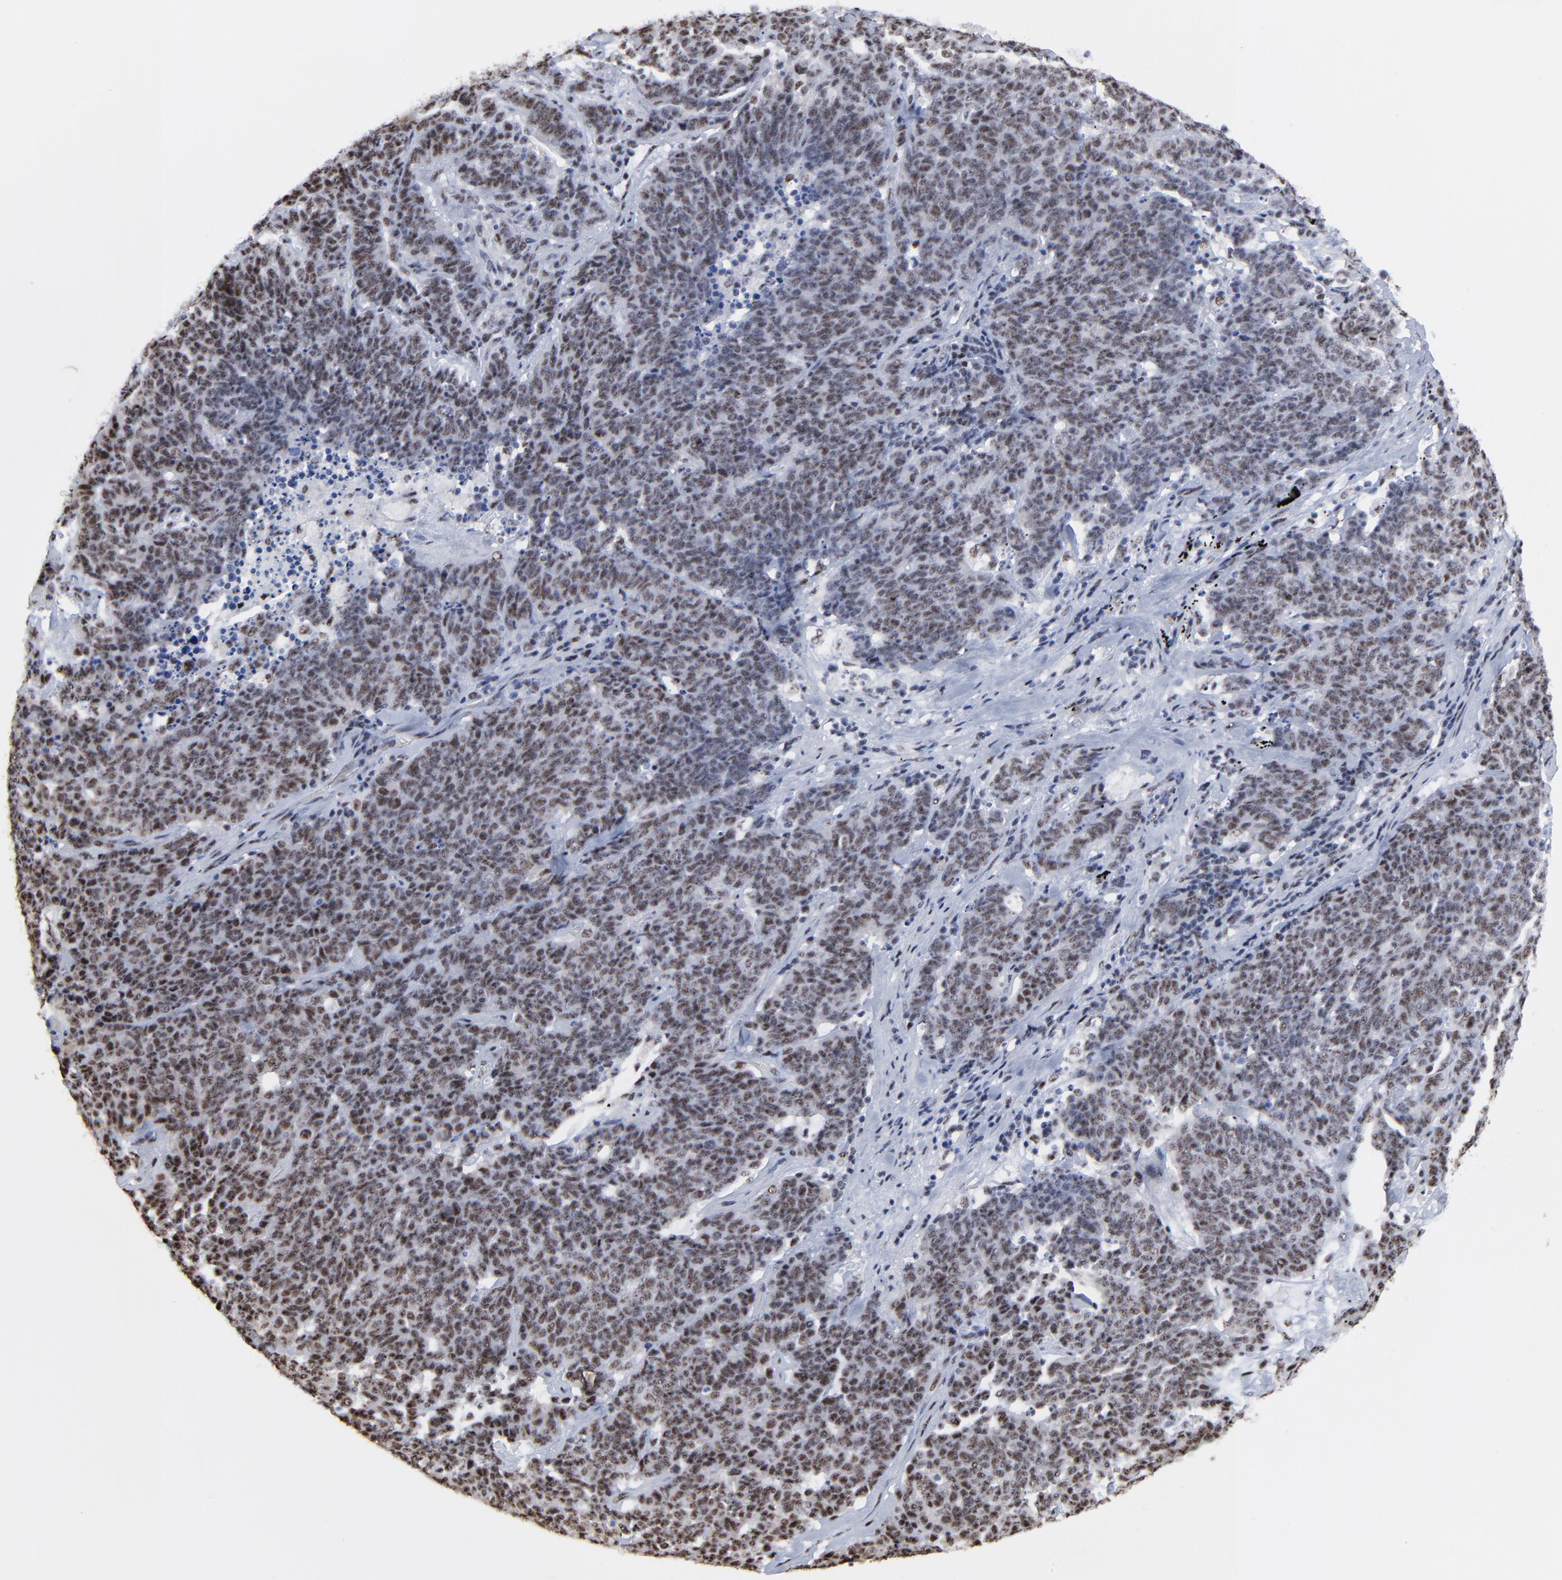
{"staining": {"intensity": "weak", "quantity": ">75%", "location": "nuclear"}, "tissue": "lung cancer", "cell_type": "Tumor cells", "image_type": "cancer", "snomed": [{"axis": "morphology", "description": "Neoplasm, malignant, NOS"}, {"axis": "topography", "description": "Lung"}], "caption": "Lung cancer was stained to show a protein in brown. There is low levels of weak nuclear positivity in about >75% of tumor cells. Immunohistochemistry stains the protein of interest in brown and the nuclei are stained blue.", "gene": "MBD4", "patient": {"sex": "female", "age": 58}}